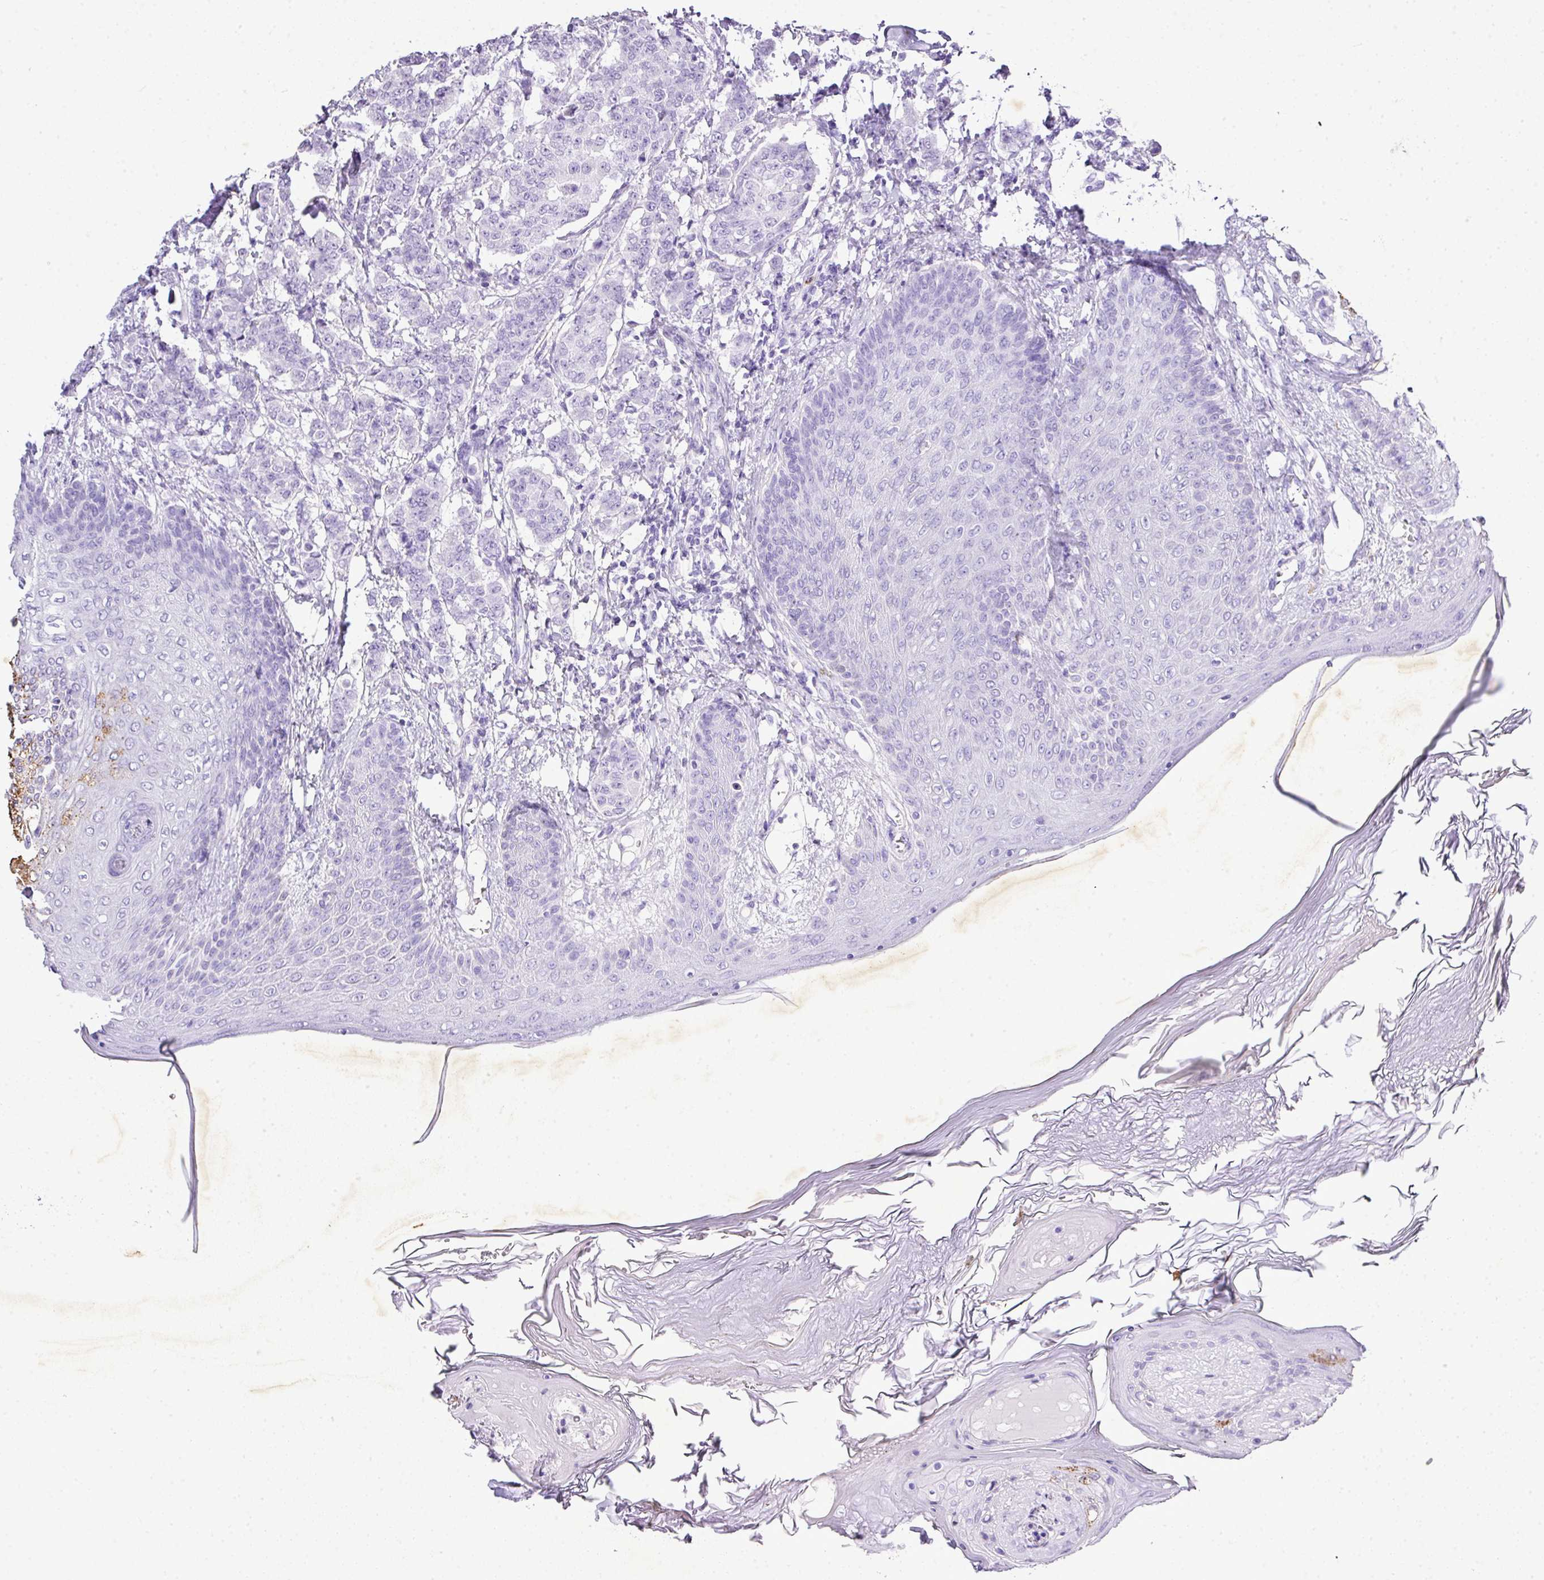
{"staining": {"intensity": "negative", "quantity": "none", "location": "none"}, "tissue": "breast cancer", "cell_type": "Tumor cells", "image_type": "cancer", "snomed": [{"axis": "morphology", "description": "Duct carcinoma"}, {"axis": "topography", "description": "Breast"}], "caption": "This is an IHC photomicrograph of human invasive ductal carcinoma (breast). There is no staining in tumor cells.", "gene": "KCNJ11", "patient": {"sex": "female", "age": 40}}